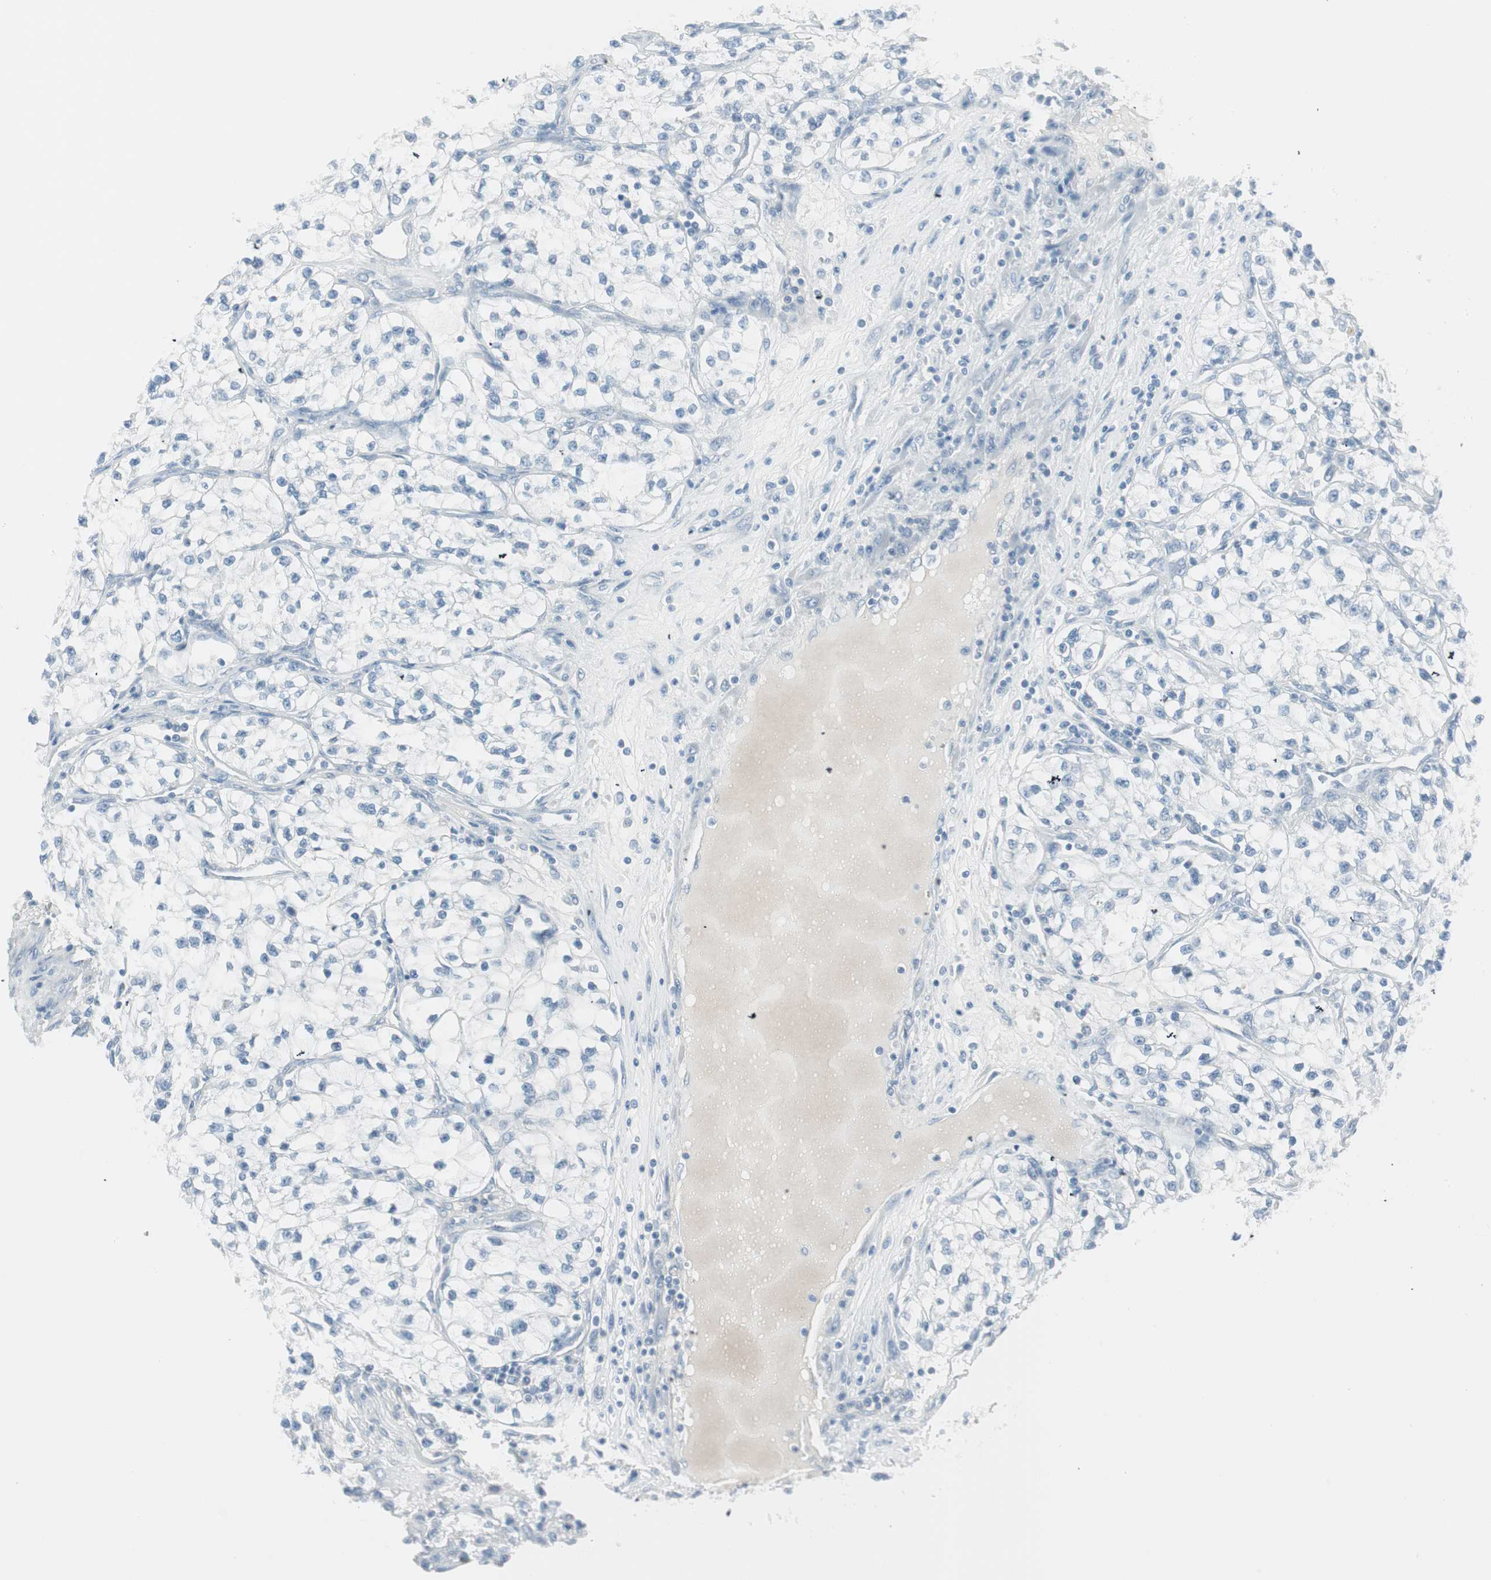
{"staining": {"intensity": "negative", "quantity": "none", "location": "none"}, "tissue": "renal cancer", "cell_type": "Tumor cells", "image_type": "cancer", "snomed": [{"axis": "morphology", "description": "Adenocarcinoma, NOS"}, {"axis": "topography", "description": "Kidney"}], "caption": "Immunohistochemical staining of renal adenocarcinoma shows no significant expression in tumor cells.", "gene": "ITLN2", "patient": {"sex": "female", "age": 57}}